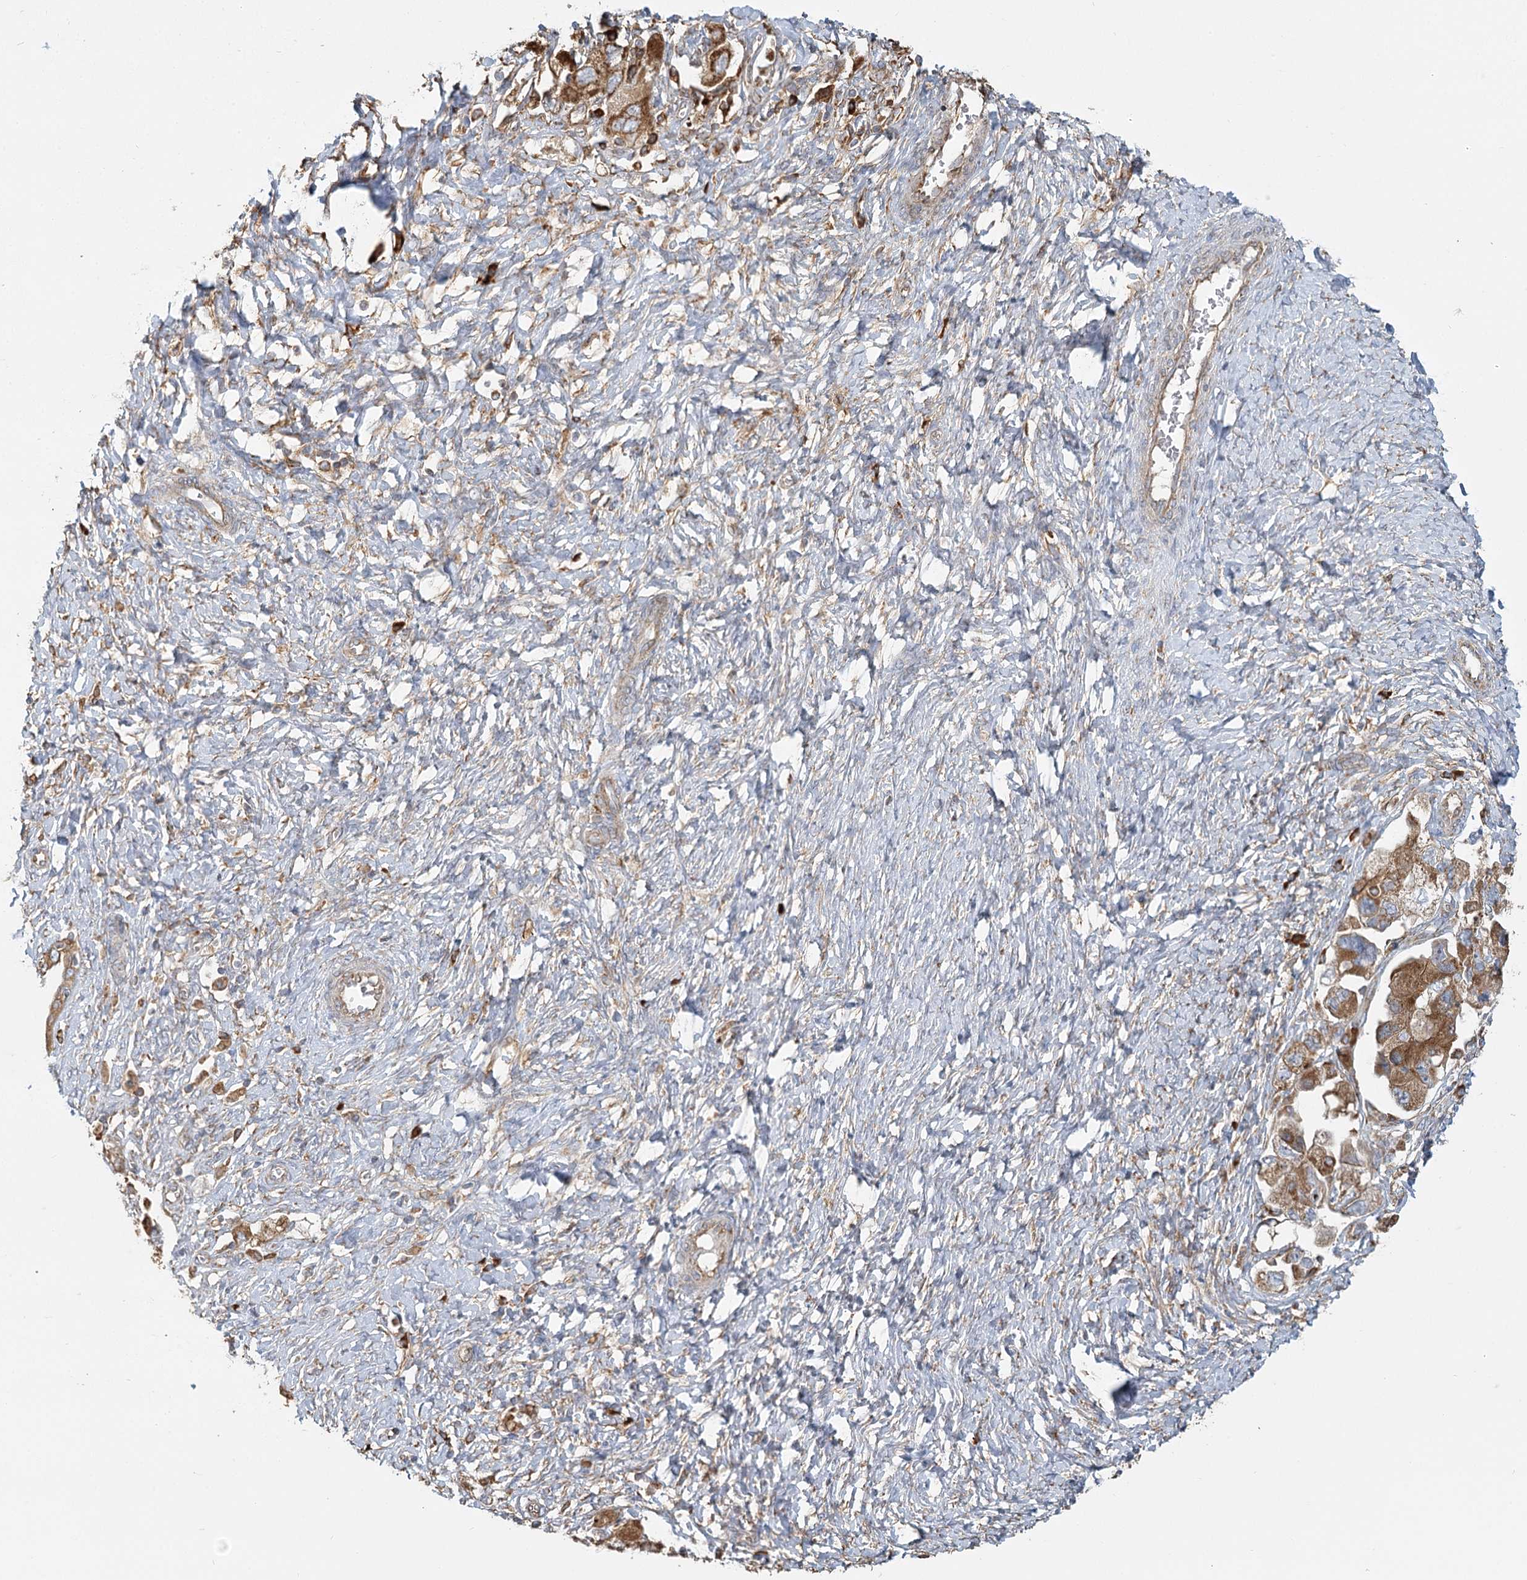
{"staining": {"intensity": "moderate", "quantity": ">75%", "location": "cytoplasmic/membranous"}, "tissue": "ovarian cancer", "cell_type": "Tumor cells", "image_type": "cancer", "snomed": [{"axis": "morphology", "description": "Carcinoma, NOS"}, {"axis": "morphology", "description": "Cystadenocarcinoma, serous, NOS"}, {"axis": "topography", "description": "Ovary"}], "caption": "Immunohistochemistry (IHC) photomicrograph of neoplastic tissue: human ovarian cancer stained using immunohistochemistry (IHC) exhibits medium levels of moderate protein expression localized specifically in the cytoplasmic/membranous of tumor cells, appearing as a cytoplasmic/membranous brown color.", "gene": "TAS1R1", "patient": {"sex": "female", "age": 69}}